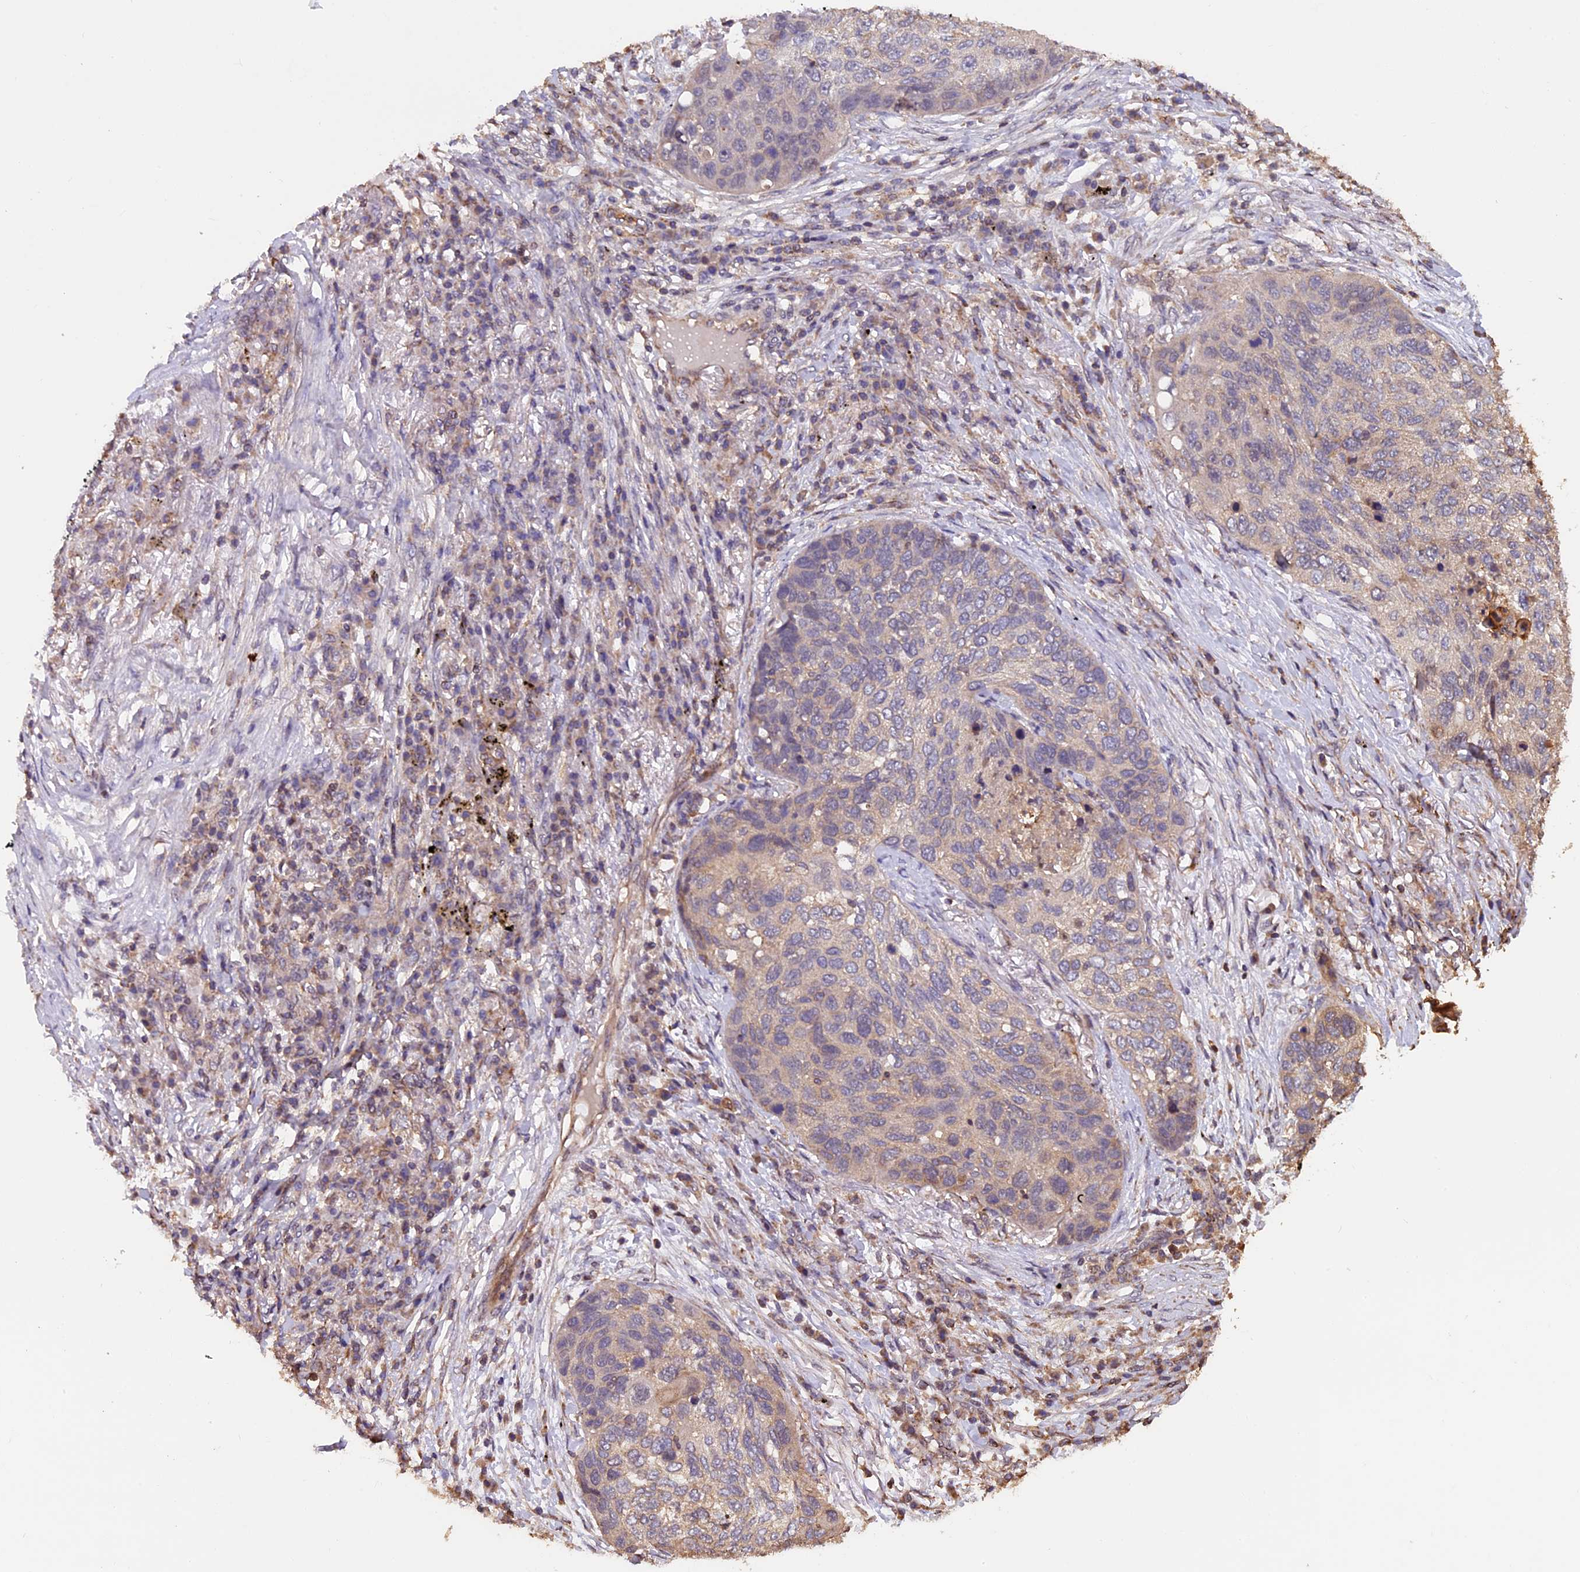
{"staining": {"intensity": "weak", "quantity": "<25%", "location": "cytoplasmic/membranous"}, "tissue": "lung cancer", "cell_type": "Tumor cells", "image_type": "cancer", "snomed": [{"axis": "morphology", "description": "Squamous cell carcinoma, NOS"}, {"axis": "topography", "description": "Lung"}], "caption": "IHC photomicrograph of human lung cancer stained for a protein (brown), which displays no expression in tumor cells. (Stains: DAB (3,3'-diaminobenzidine) immunohistochemistry with hematoxylin counter stain, Microscopy: brightfield microscopy at high magnification).", "gene": "PKD2L2", "patient": {"sex": "female", "age": 63}}